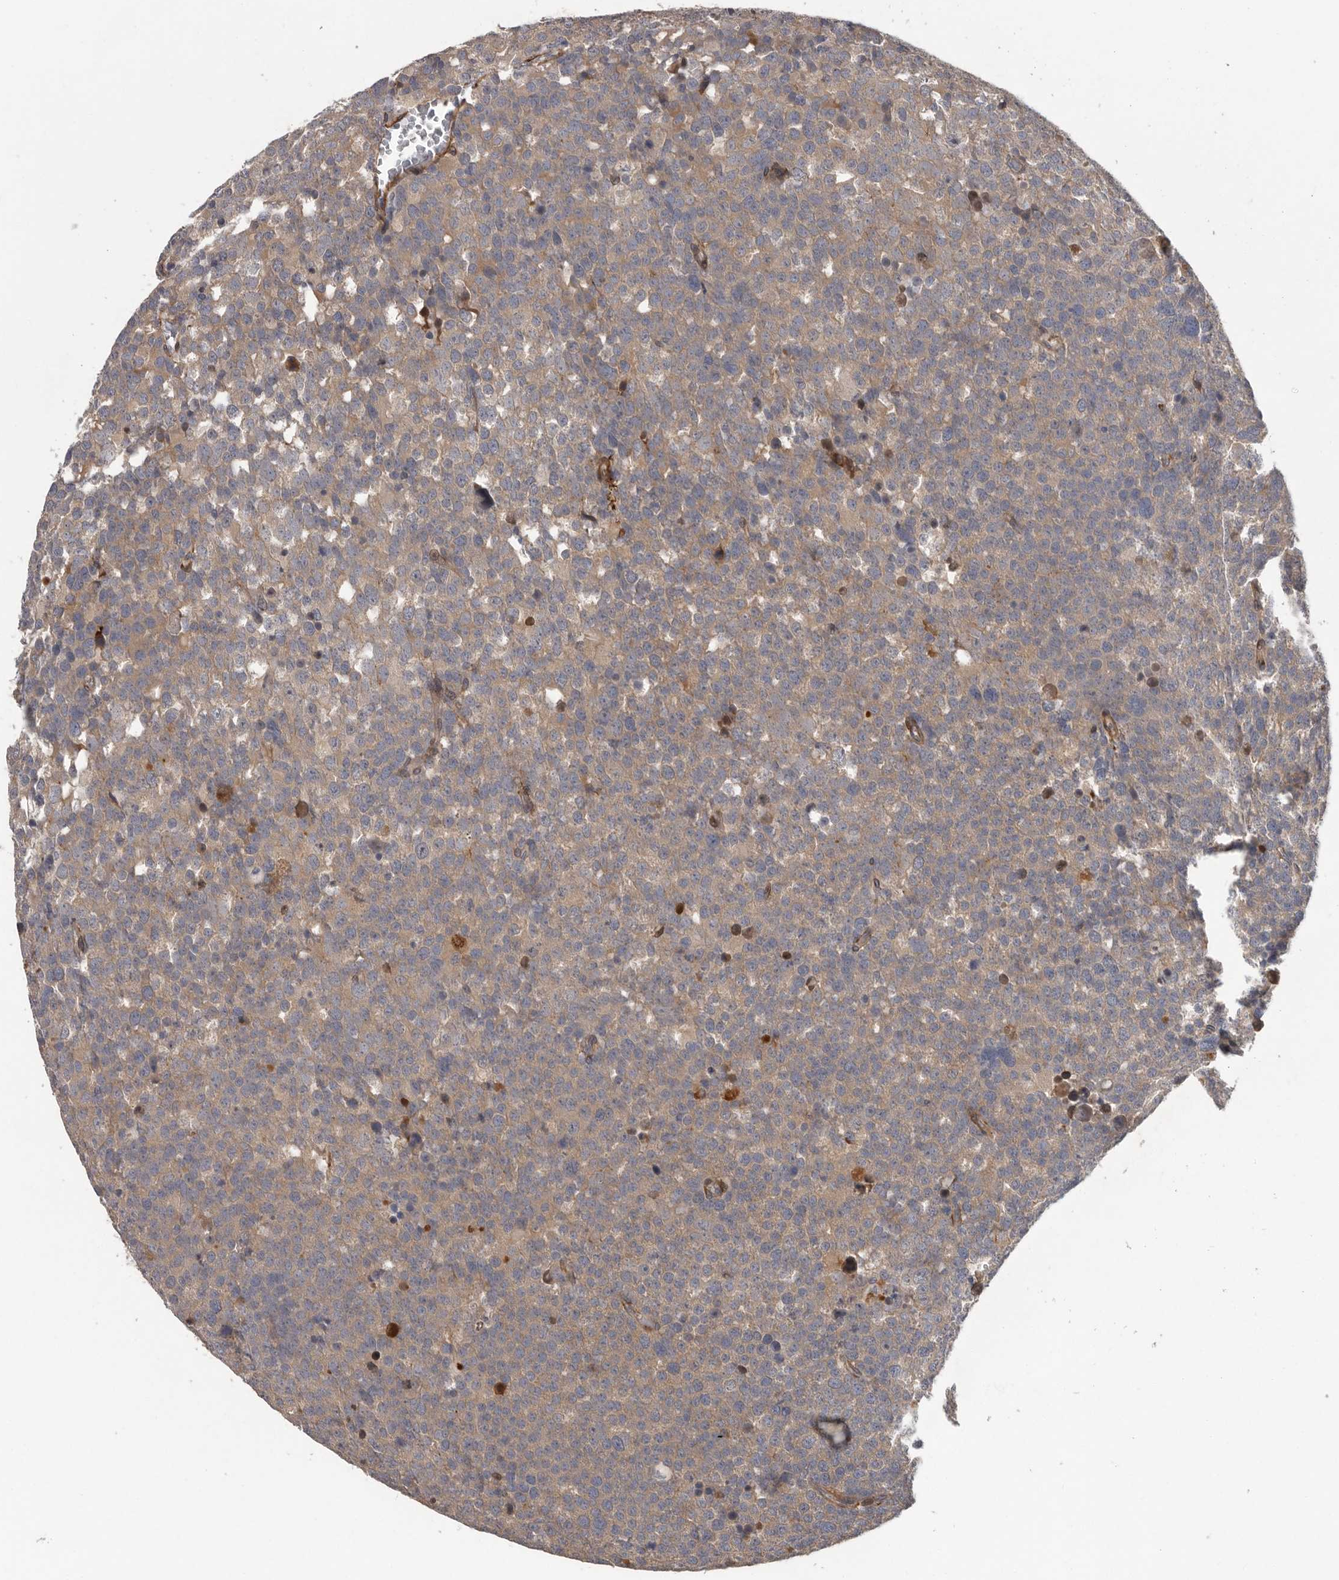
{"staining": {"intensity": "moderate", "quantity": ">75%", "location": "cytoplasmic/membranous"}, "tissue": "testis cancer", "cell_type": "Tumor cells", "image_type": "cancer", "snomed": [{"axis": "morphology", "description": "Seminoma, NOS"}, {"axis": "topography", "description": "Testis"}], "caption": "Immunohistochemistry histopathology image of seminoma (testis) stained for a protein (brown), which shows medium levels of moderate cytoplasmic/membranous expression in about >75% of tumor cells.", "gene": "ATXN3L", "patient": {"sex": "male", "age": 71}}